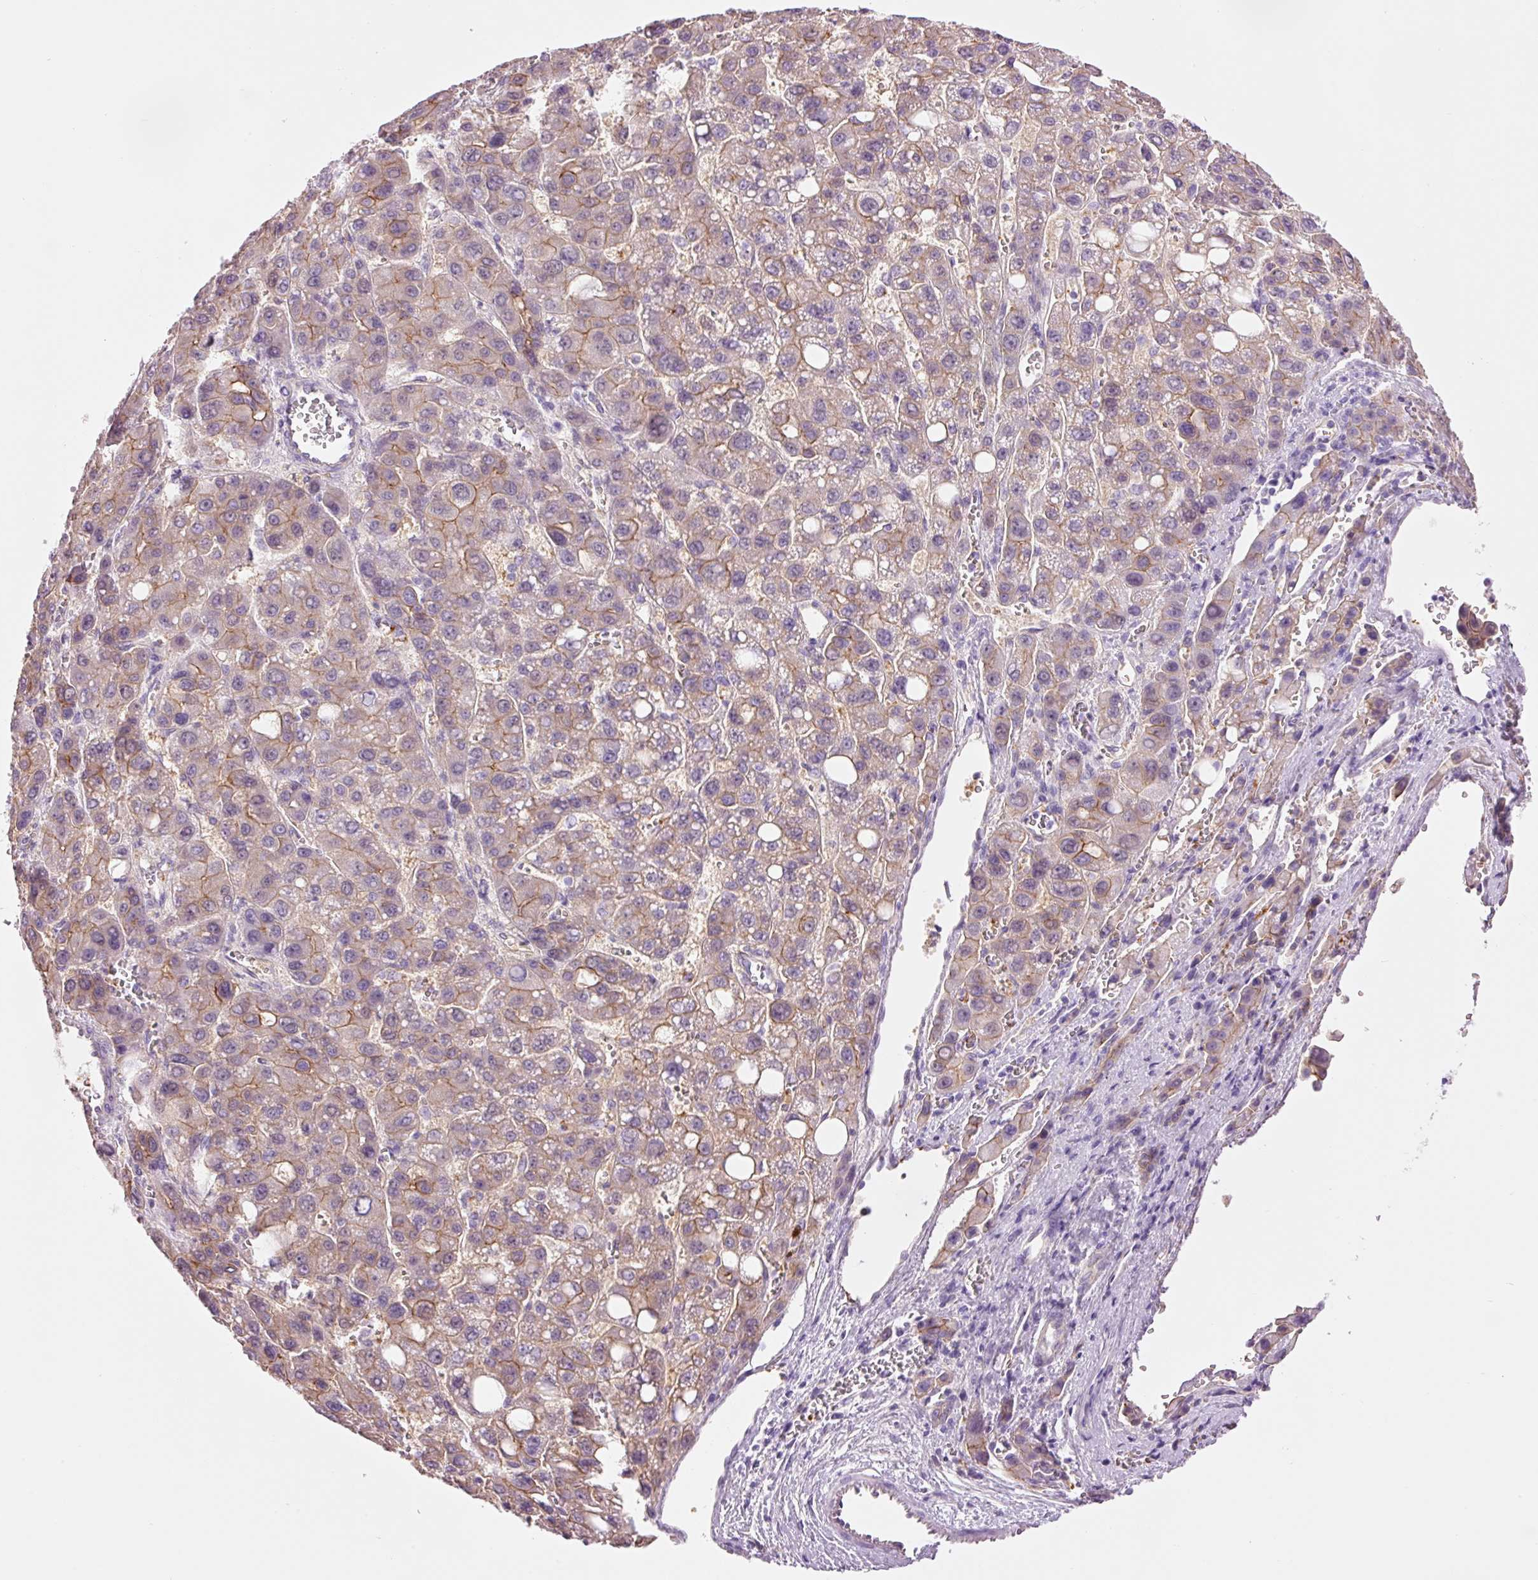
{"staining": {"intensity": "moderate", "quantity": "25%-75%", "location": "cytoplasmic/membranous"}, "tissue": "liver cancer", "cell_type": "Tumor cells", "image_type": "cancer", "snomed": [{"axis": "morphology", "description": "Carcinoma, Hepatocellular, NOS"}, {"axis": "topography", "description": "Liver"}], "caption": "About 25%-75% of tumor cells in human liver cancer (hepatocellular carcinoma) show moderate cytoplasmic/membranous protein staining as visualized by brown immunohistochemical staining.", "gene": "HSPA4L", "patient": {"sex": "male", "age": 55}}